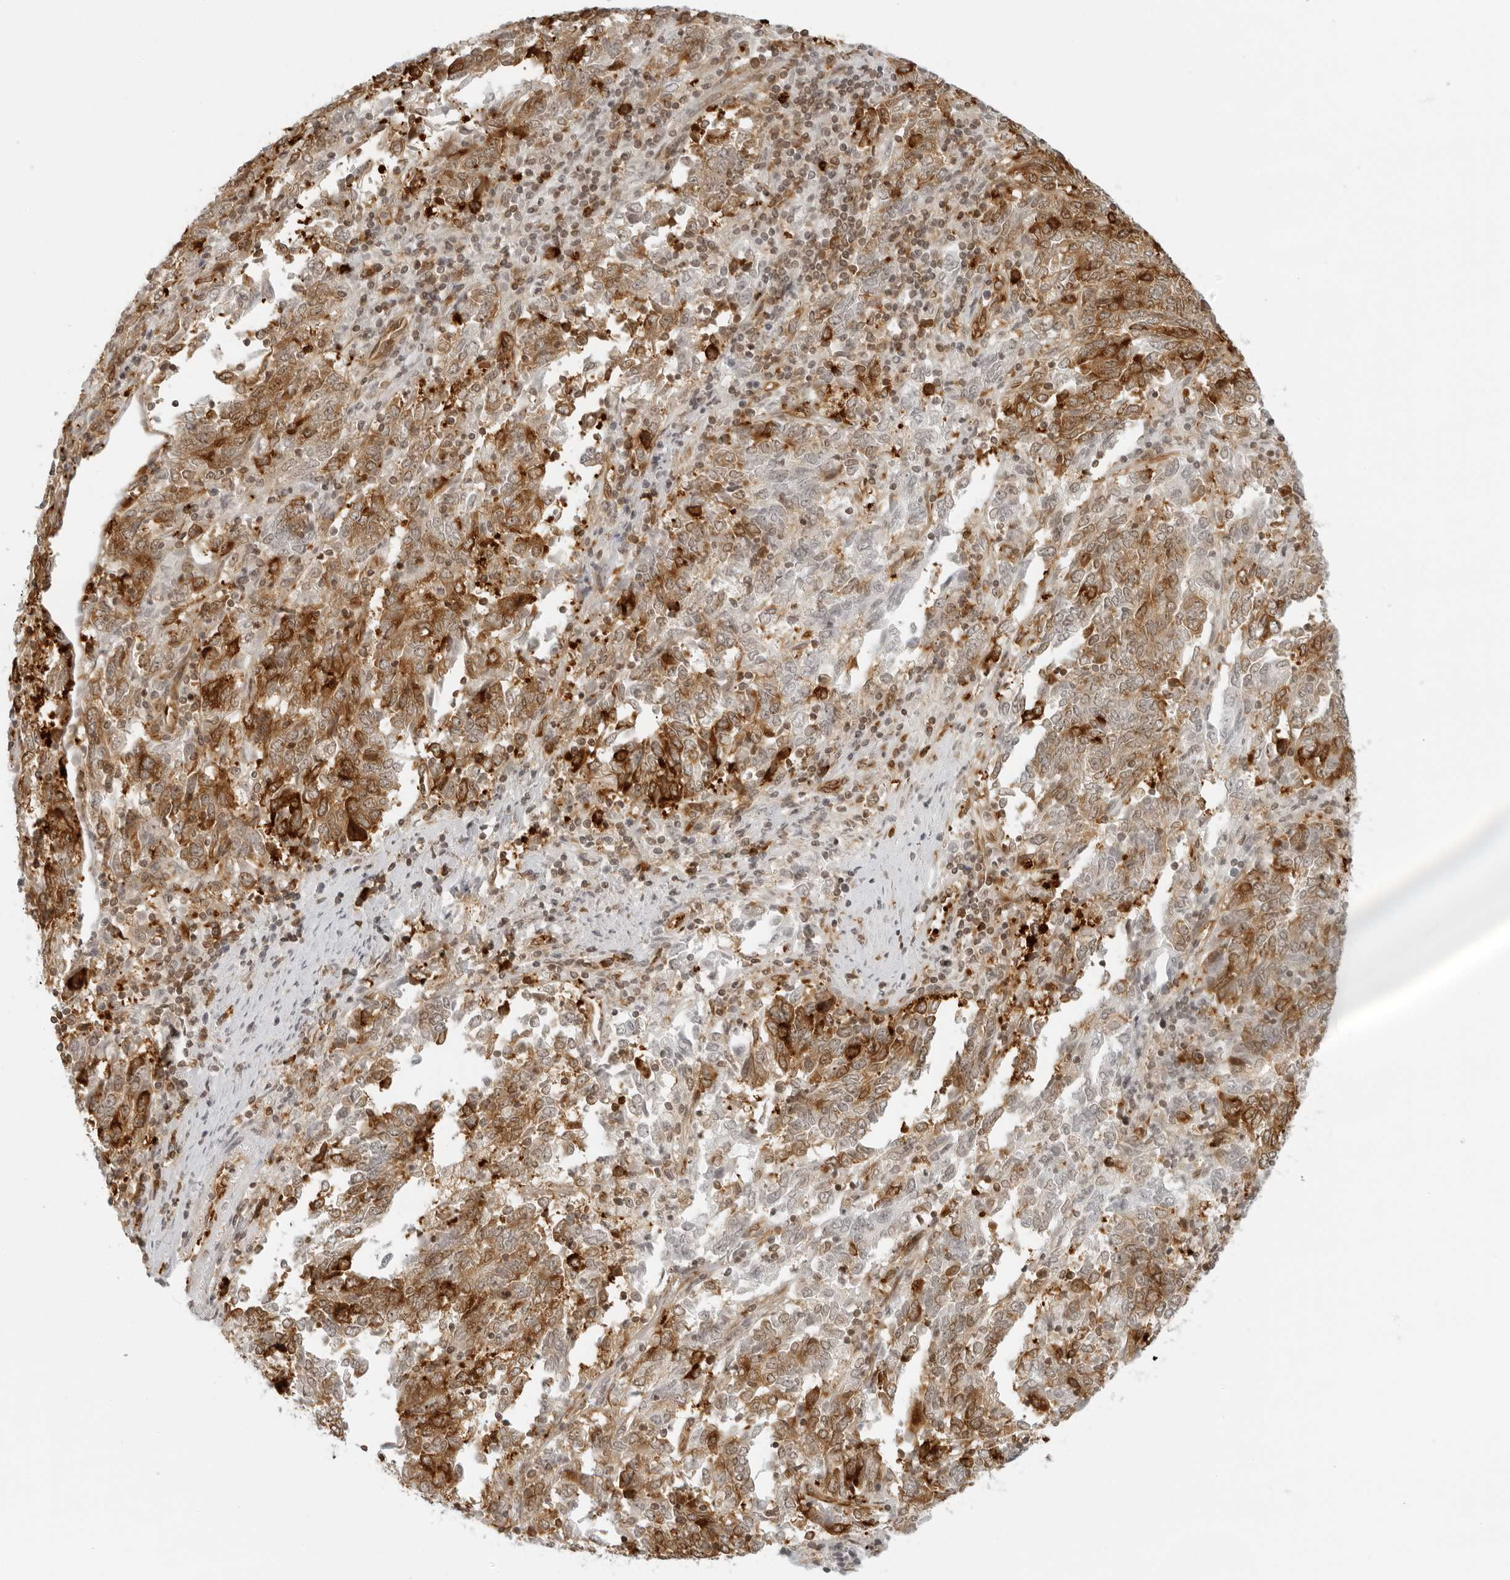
{"staining": {"intensity": "strong", "quantity": ">75%", "location": "cytoplasmic/membranous"}, "tissue": "endometrial cancer", "cell_type": "Tumor cells", "image_type": "cancer", "snomed": [{"axis": "morphology", "description": "Adenocarcinoma, NOS"}, {"axis": "topography", "description": "Endometrium"}], "caption": "Endometrial adenocarcinoma stained for a protein exhibits strong cytoplasmic/membranous positivity in tumor cells.", "gene": "EIF4G1", "patient": {"sex": "female", "age": 80}}